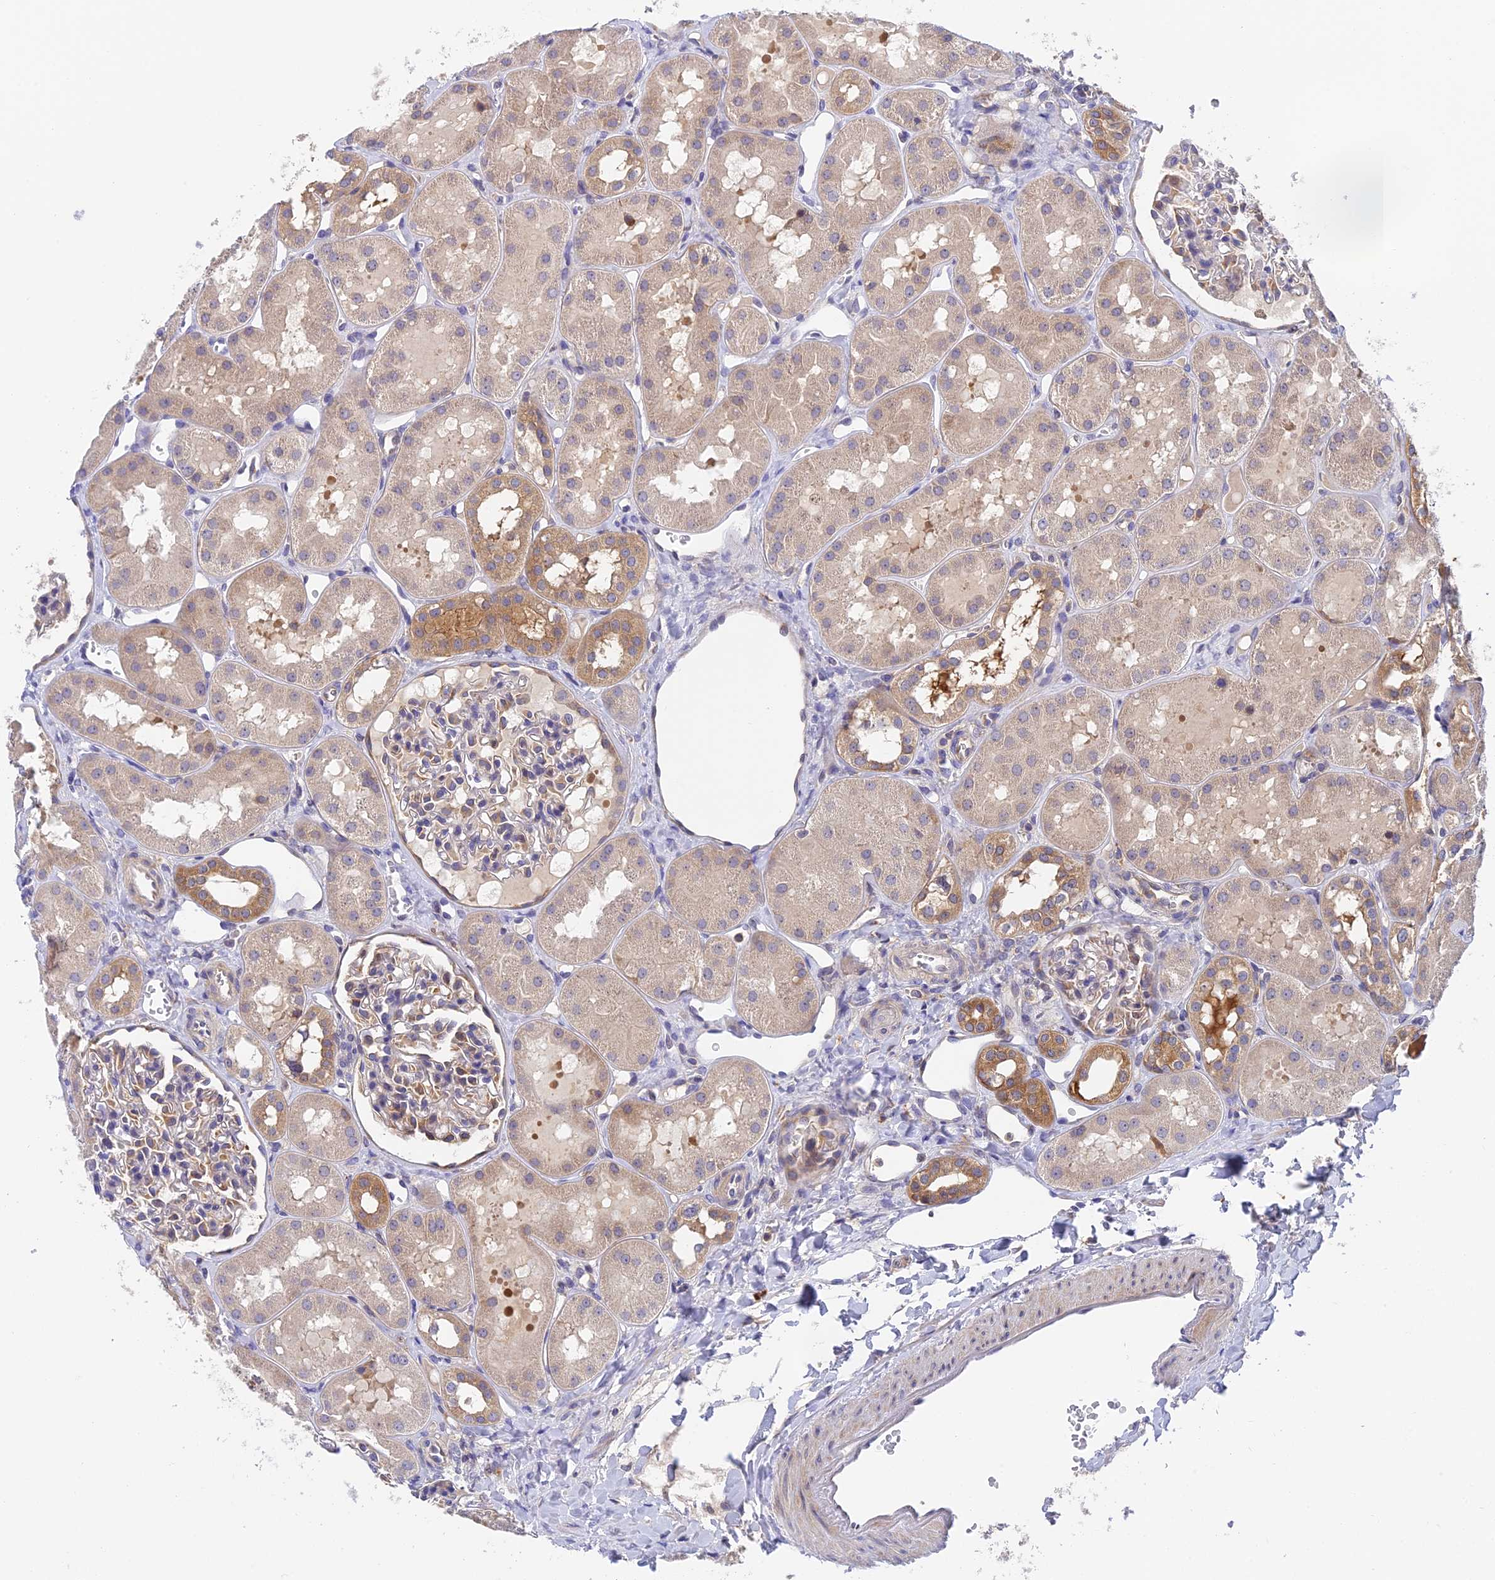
{"staining": {"intensity": "weak", "quantity": "<25%", "location": "cytoplasmic/membranous"}, "tissue": "kidney", "cell_type": "Cells in glomeruli", "image_type": "normal", "snomed": [{"axis": "morphology", "description": "Normal tissue, NOS"}, {"axis": "topography", "description": "Kidney"}], "caption": "This is an immunohistochemistry image of unremarkable human kidney. There is no expression in cells in glomeruli.", "gene": "IPO5", "patient": {"sex": "male", "age": 16}}